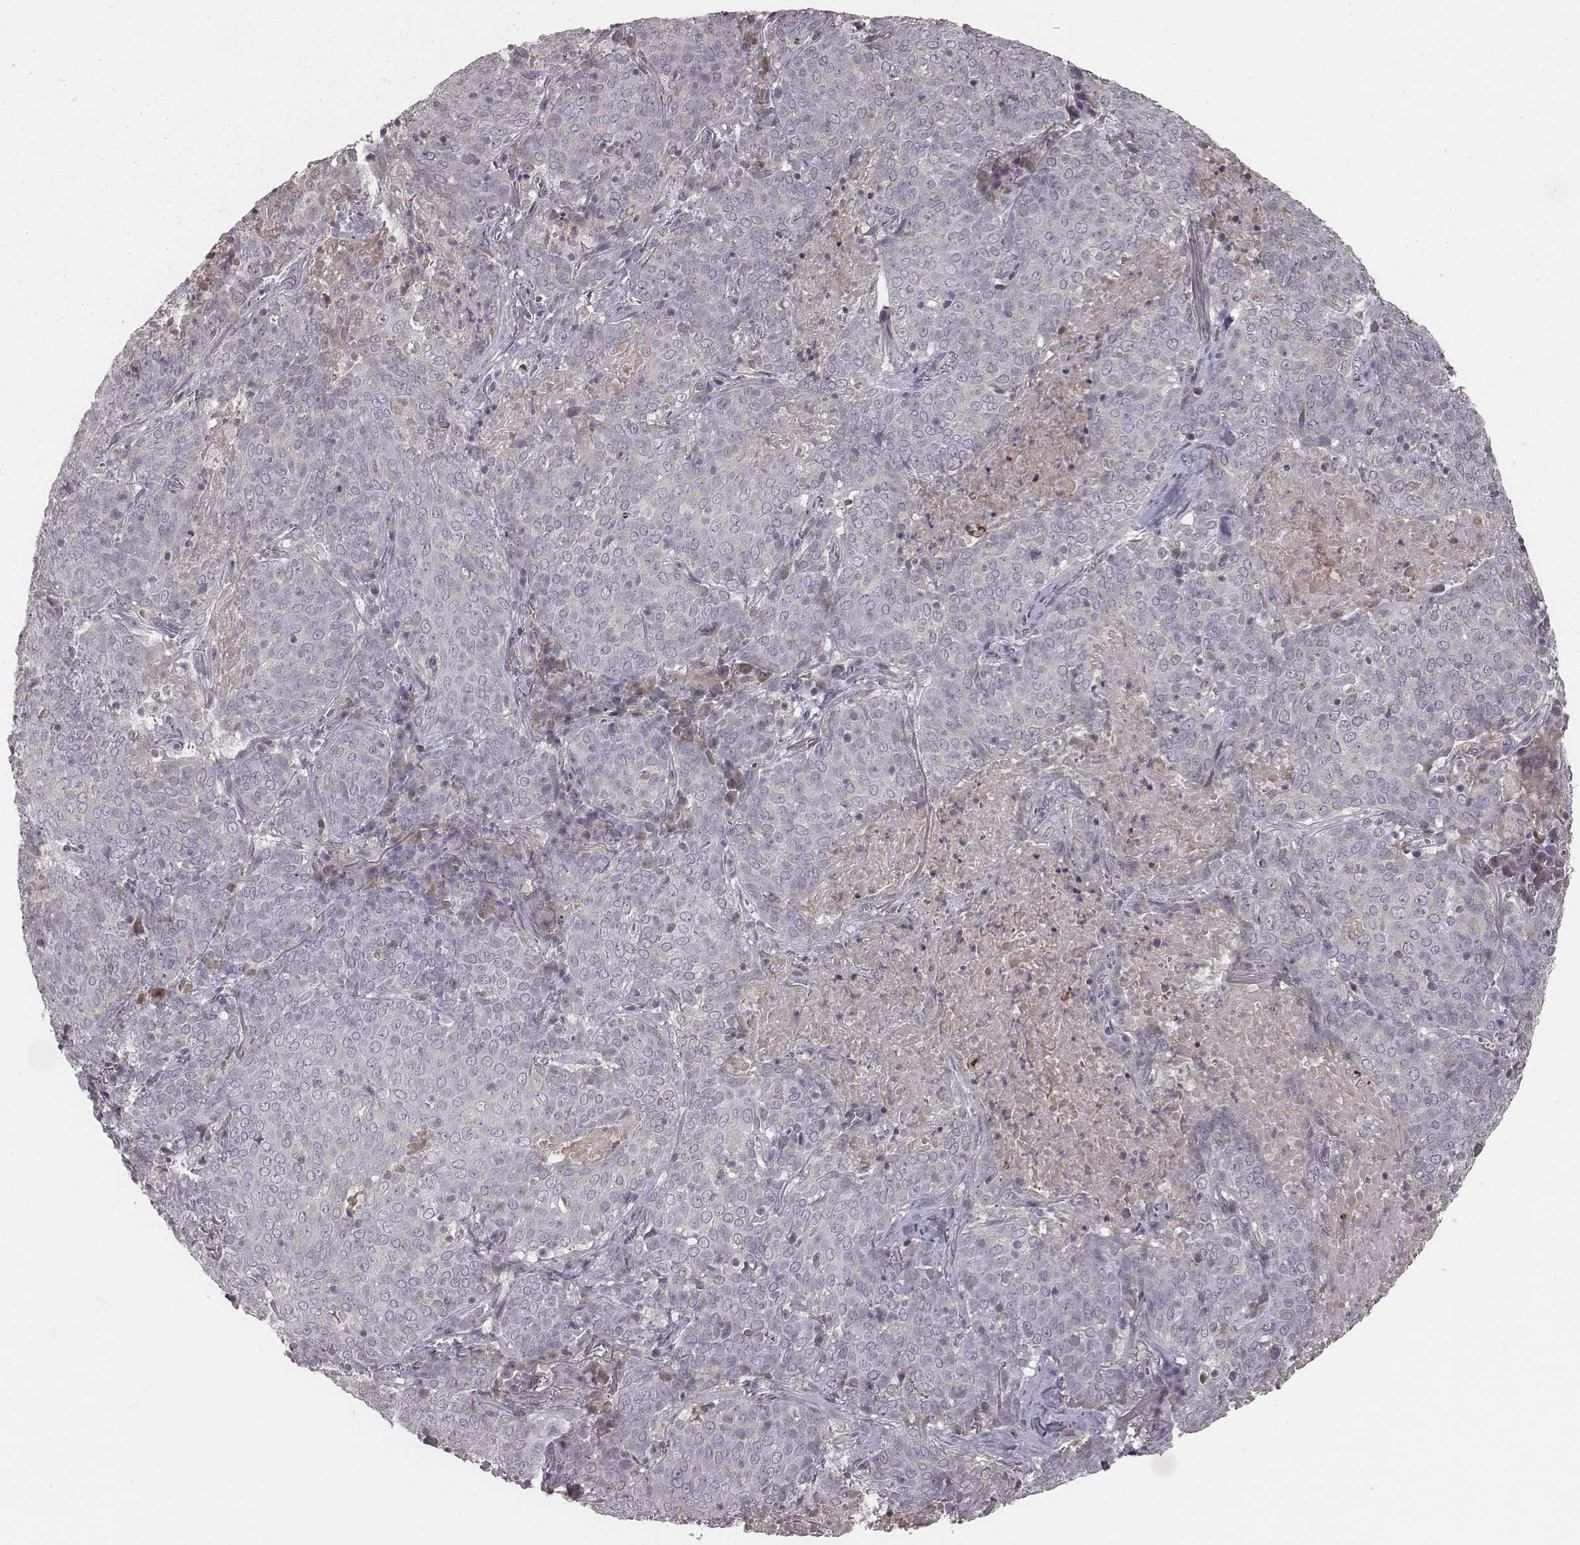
{"staining": {"intensity": "negative", "quantity": "none", "location": "none"}, "tissue": "lung cancer", "cell_type": "Tumor cells", "image_type": "cancer", "snomed": [{"axis": "morphology", "description": "Squamous cell carcinoma, NOS"}, {"axis": "topography", "description": "Lung"}], "caption": "The micrograph displays no significant positivity in tumor cells of lung cancer (squamous cell carcinoma).", "gene": "TLX3", "patient": {"sex": "male", "age": 82}}